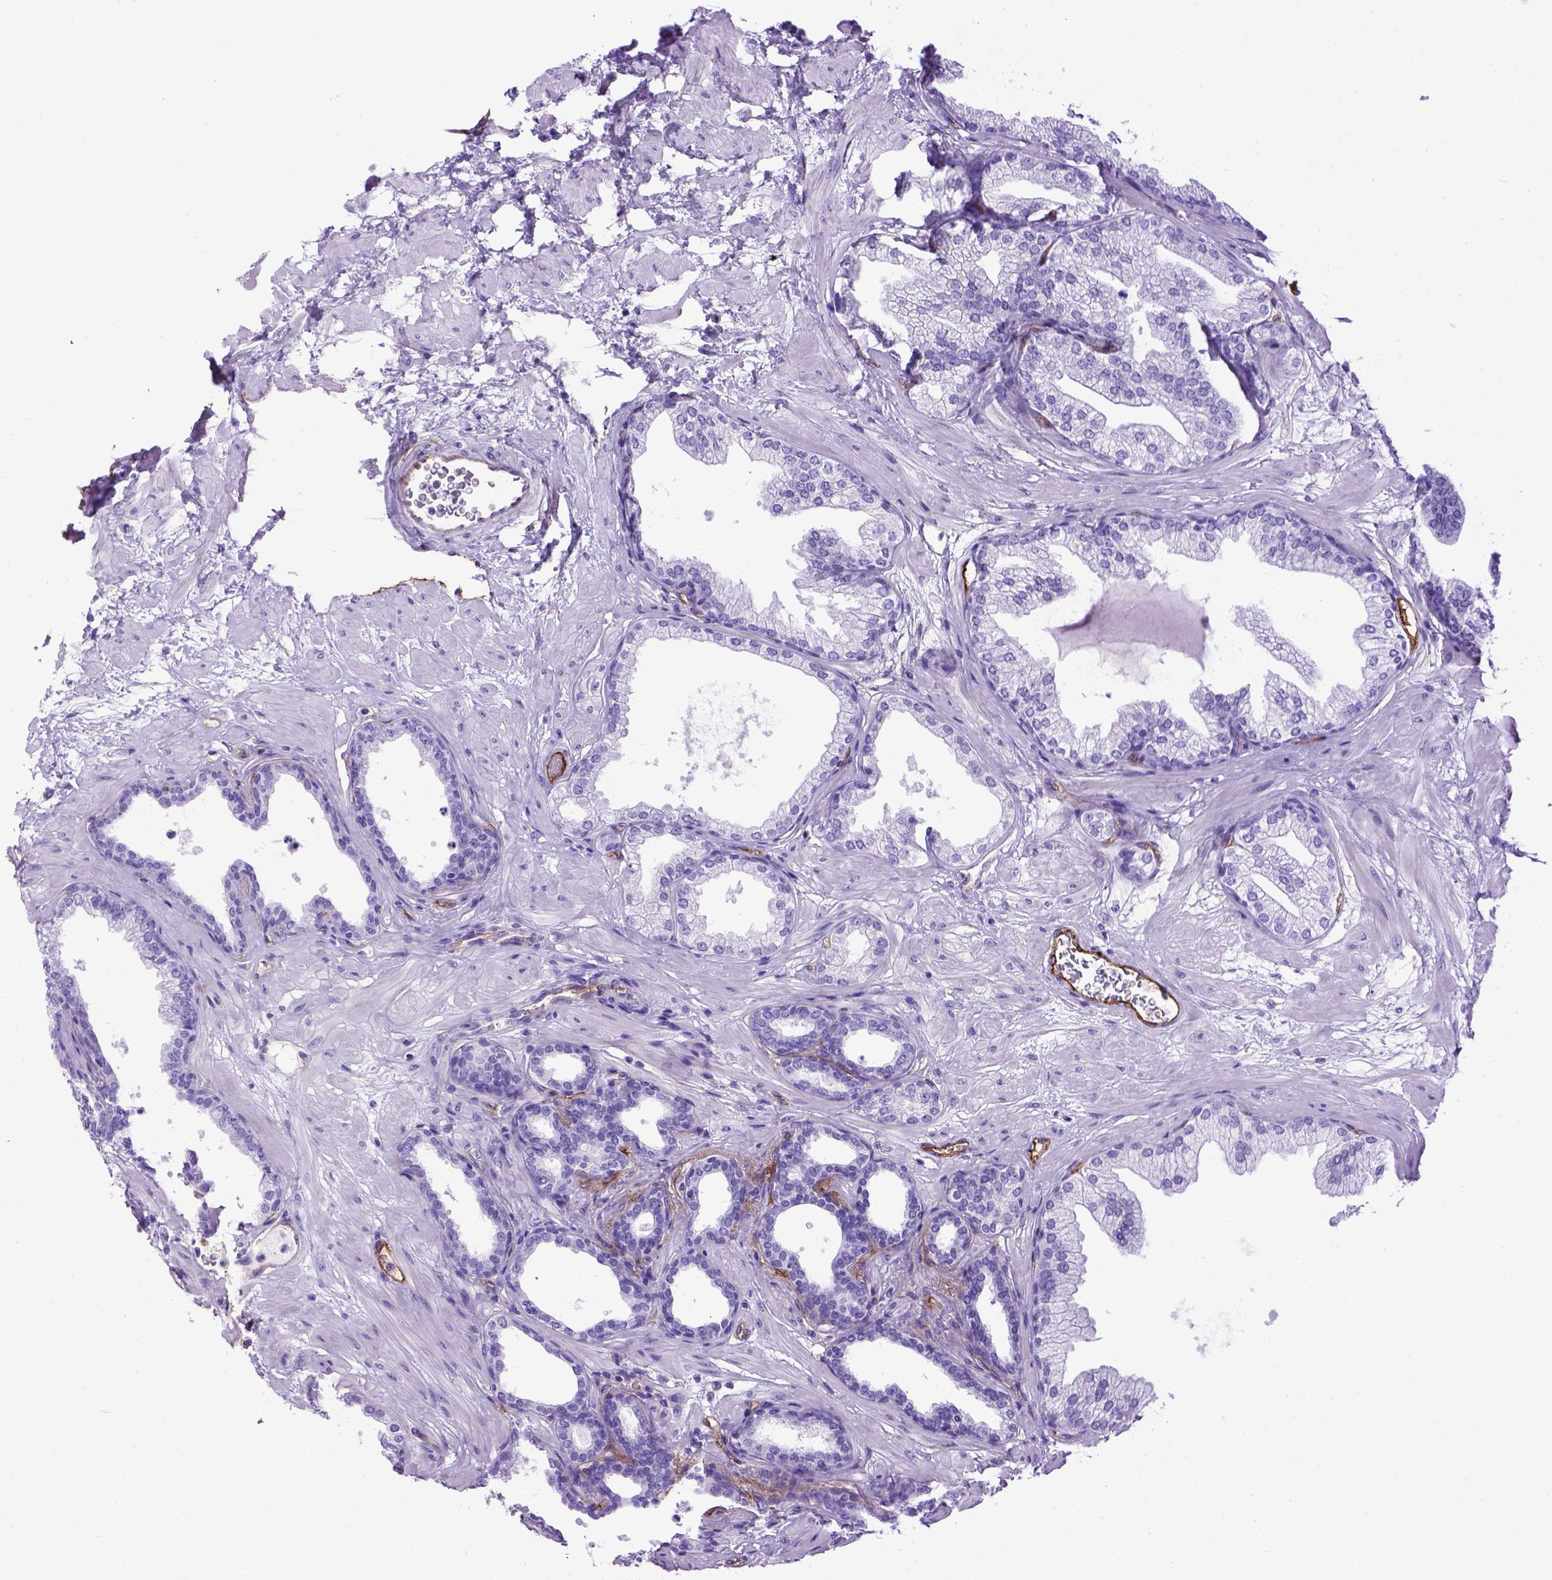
{"staining": {"intensity": "negative", "quantity": "none", "location": "none"}, "tissue": "prostate", "cell_type": "Glandular cells", "image_type": "normal", "snomed": [{"axis": "morphology", "description": "Normal tissue, NOS"}, {"axis": "topography", "description": "Prostate"}], "caption": "This image is of benign prostate stained with IHC to label a protein in brown with the nuclei are counter-stained blue. There is no staining in glandular cells.", "gene": "ENG", "patient": {"sex": "male", "age": 37}}